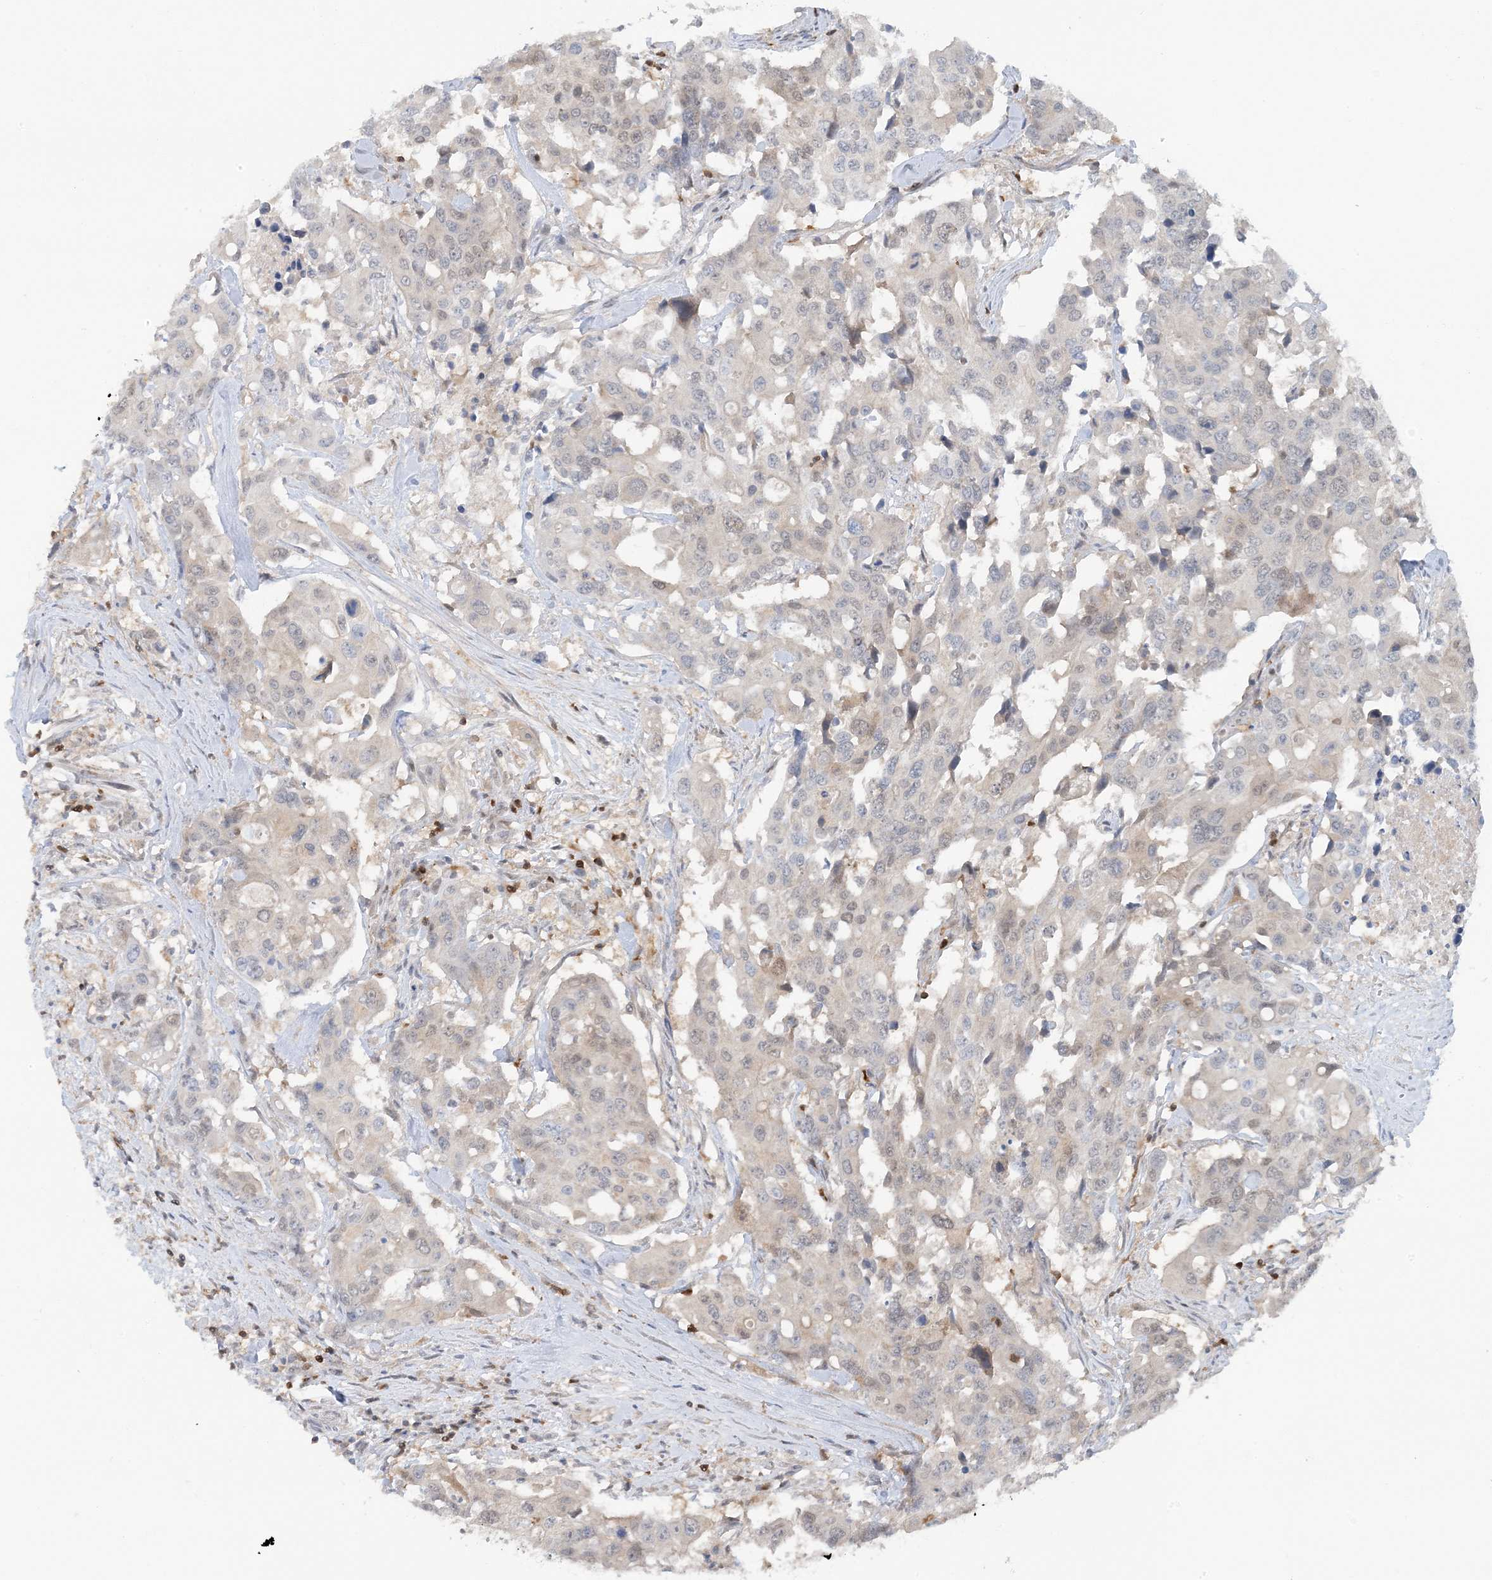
{"staining": {"intensity": "weak", "quantity": "25%-75%", "location": "nuclear"}, "tissue": "colorectal cancer", "cell_type": "Tumor cells", "image_type": "cancer", "snomed": [{"axis": "morphology", "description": "Adenocarcinoma, NOS"}, {"axis": "topography", "description": "Colon"}], "caption": "Immunohistochemistry (DAB) staining of adenocarcinoma (colorectal) exhibits weak nuclear protein staining in about 25%-75% of tumor cells. Ihc stains the protein of interest in brown and the nuclei are stained blue.", "gene": "OGA", "patient": {"sex": "male", "age": 77}}